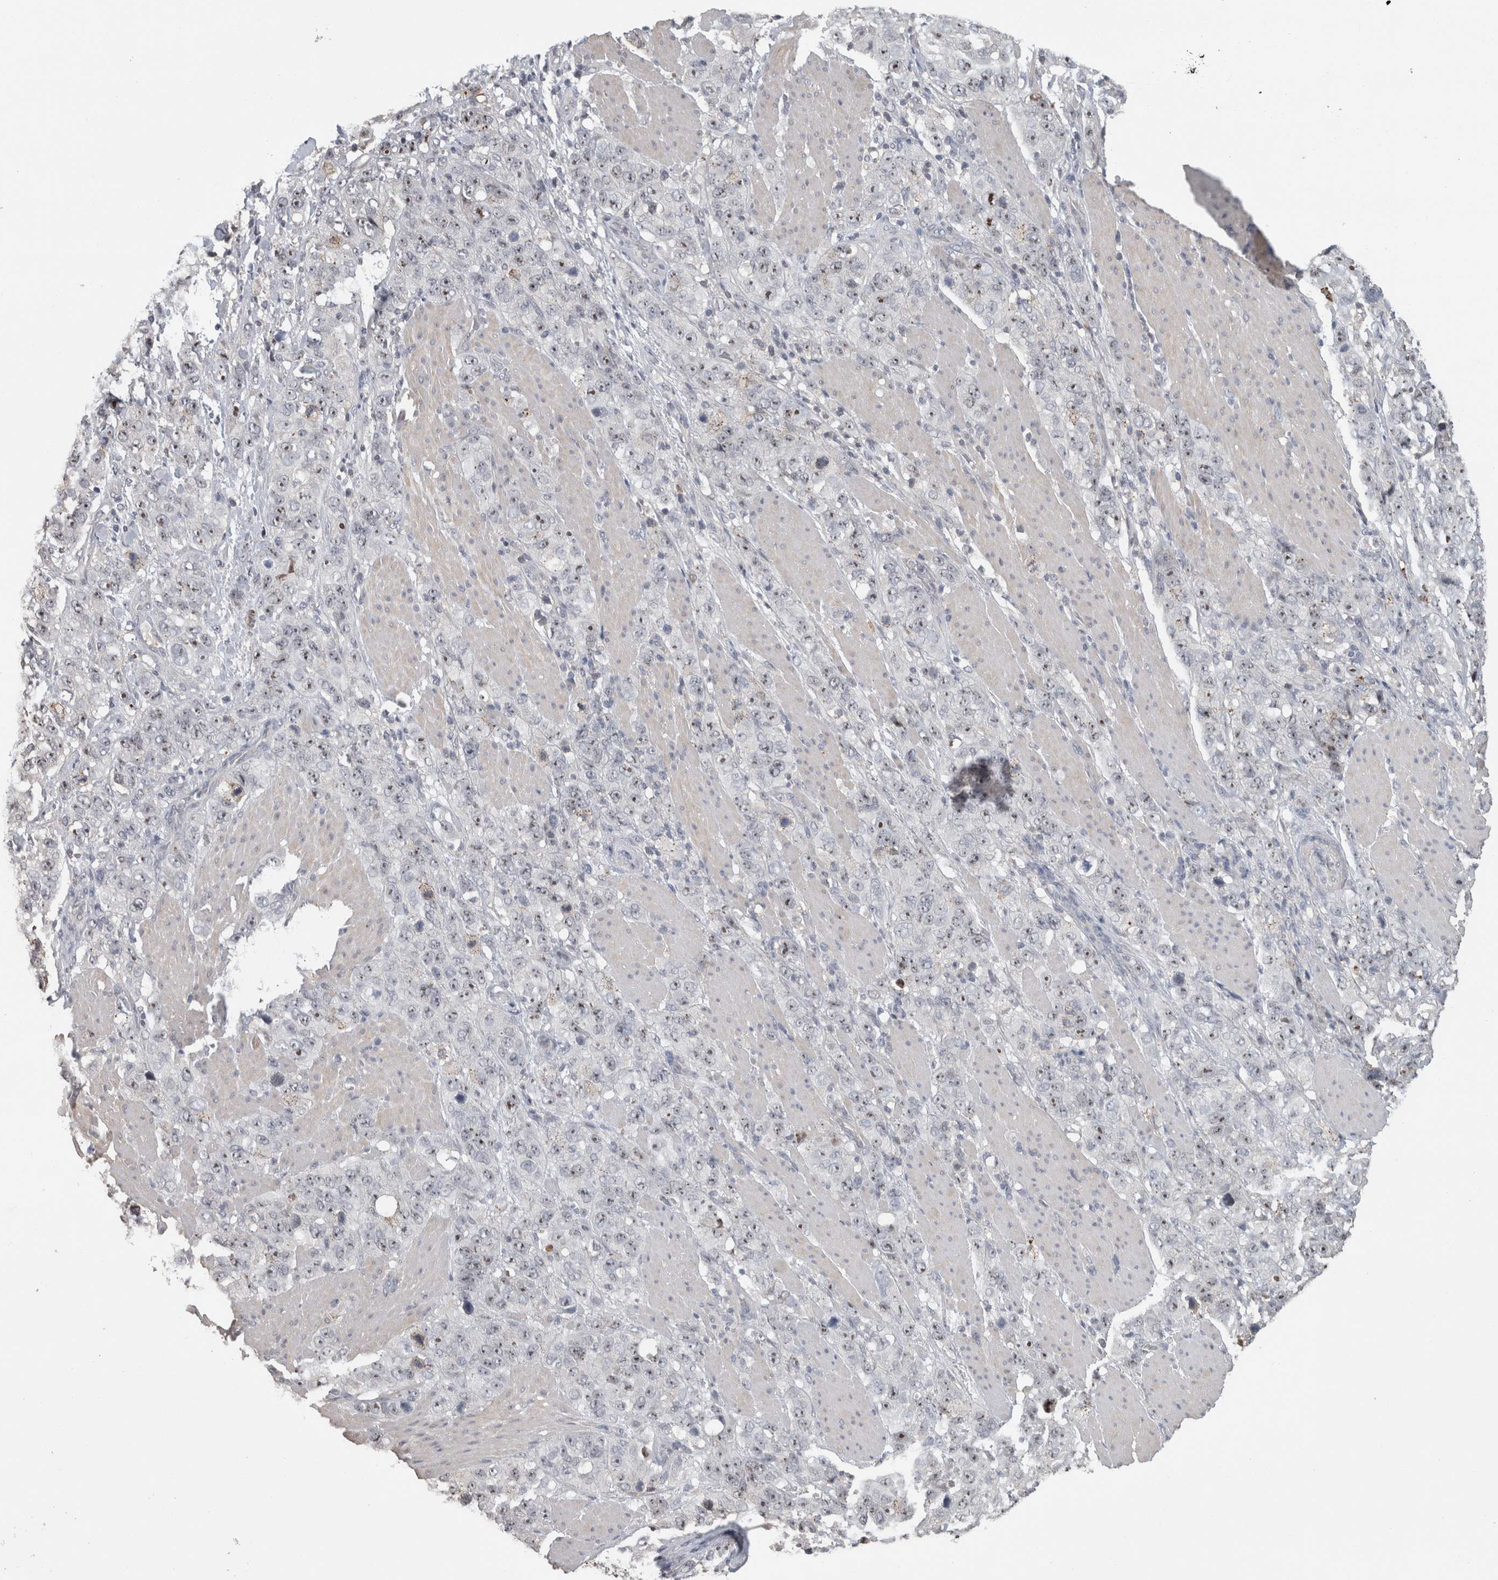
{"staining": {"intensity": "weak", "quantity": ">75%", "location": "nuclear"}, "tissue": "stomach cancer", "cell_type": "Tumor cells", "image_type": "cancer", "snomed": [{"axis": "morphology", "description": "Adenocarcinoma, NOS"}, {"axis": "topography", "description": "Stomach"}], "caption": "Immunohistochemical staining of stomach cancer (adenocarcinoma) shows low levels of weak nuclear protein expression in about >75% of tumor cells. The protein of interest is stained brown, and the nuclei are stained in blue (DAB (3,3'-diaminobenzidine) IHC with brightfield microscopy, high magnification).", "gene": "RBM28", "patient": {"sex": "male", "age": 48}}